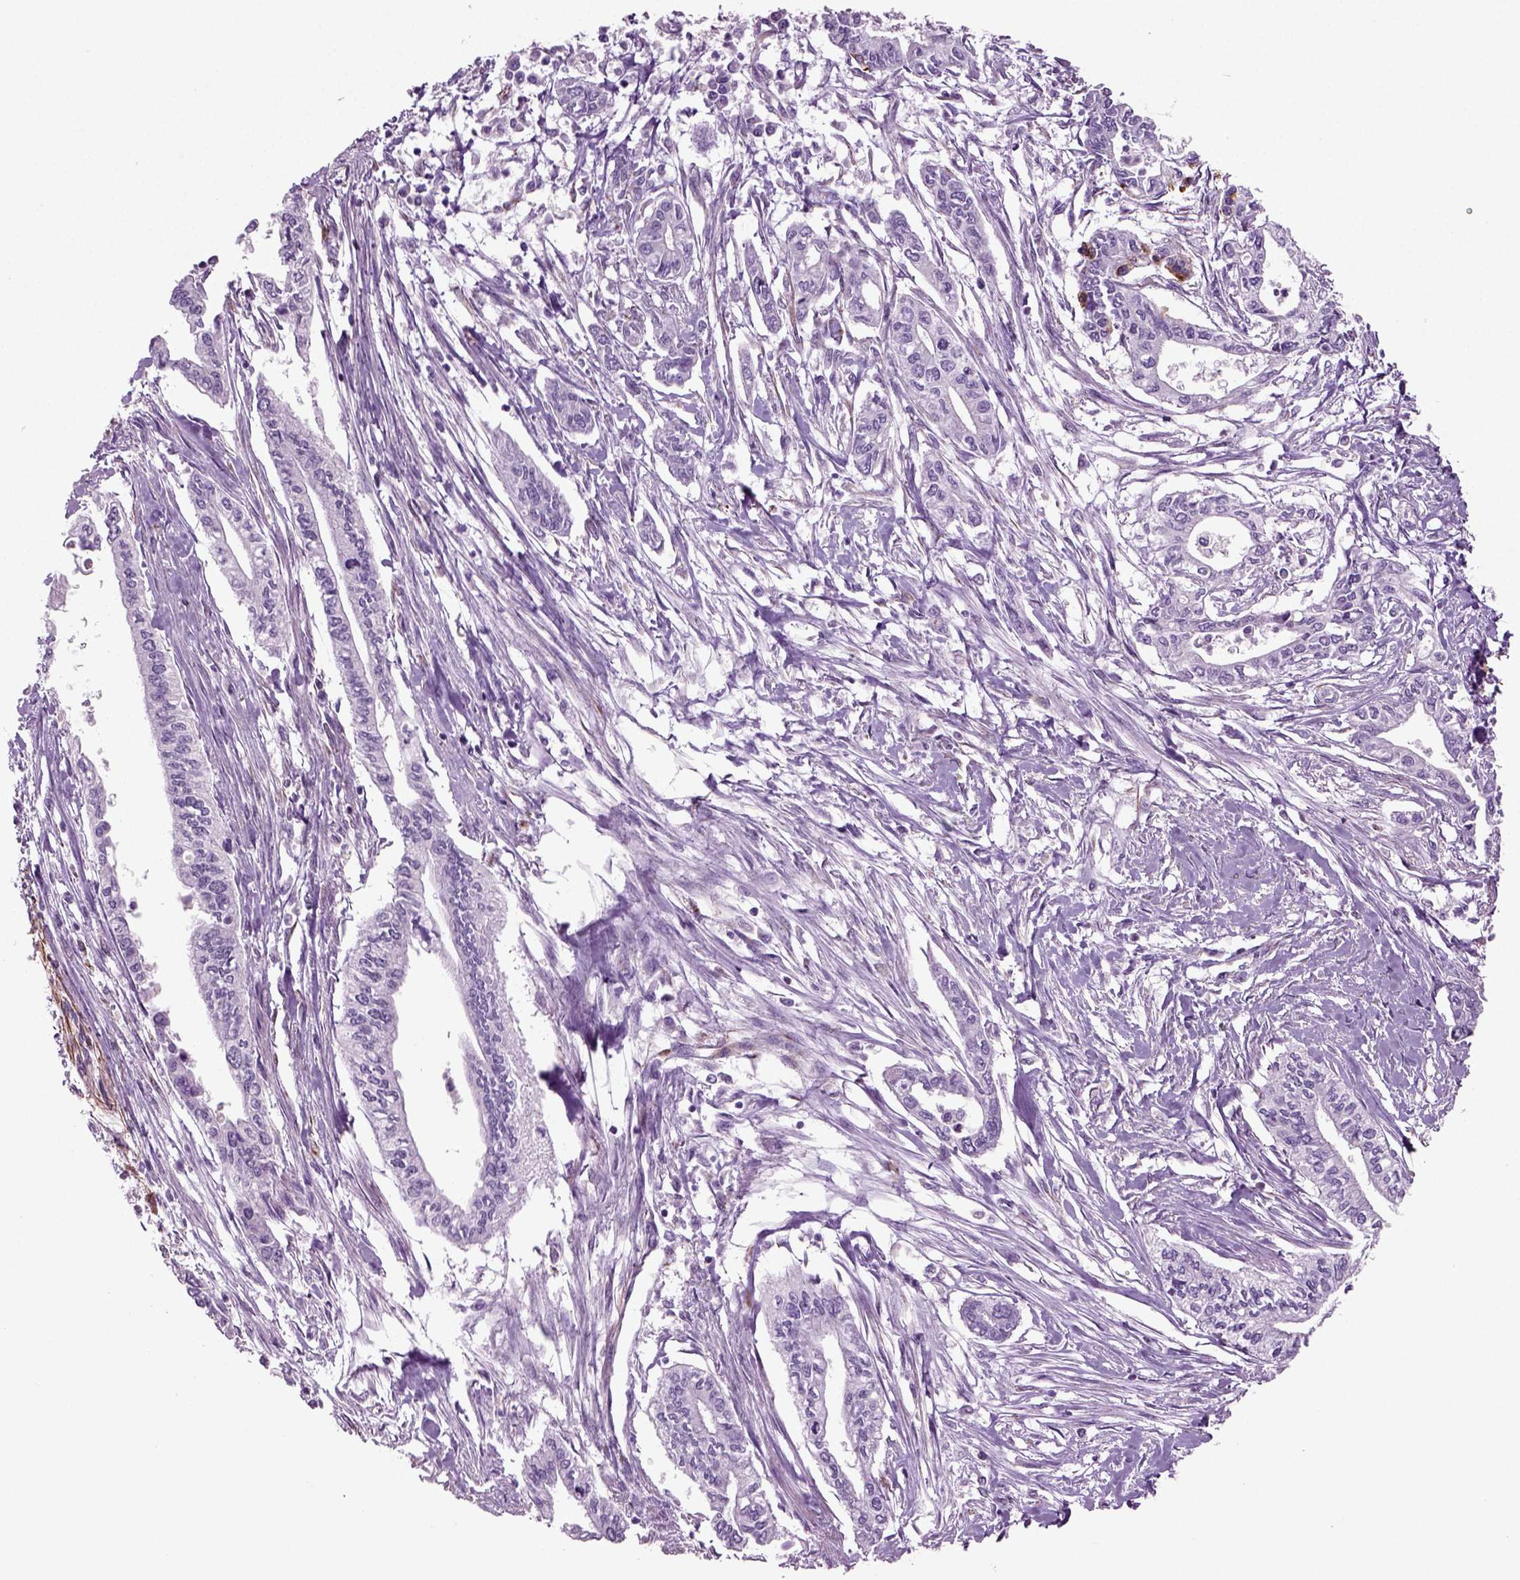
{"staining": {"intensity": "negative", "quantity": "none", "location": "none"}, "tissue": "pancreatic cancer", "cell_type": "Tumor cells", "image_type": "cancer", "snomed": [{"axis": "morphology", "description": "Adenocarcinoma, NOS"}, {"axis": "topography", "description": "Pancreas"}], "caption": "The immunohistochemistry micrograph has no significant expression in tumor cells of pancreatic adenocarcinoma tissue.", "gene": "ACER3", "patient": {"sex": "male", "age": 60}}